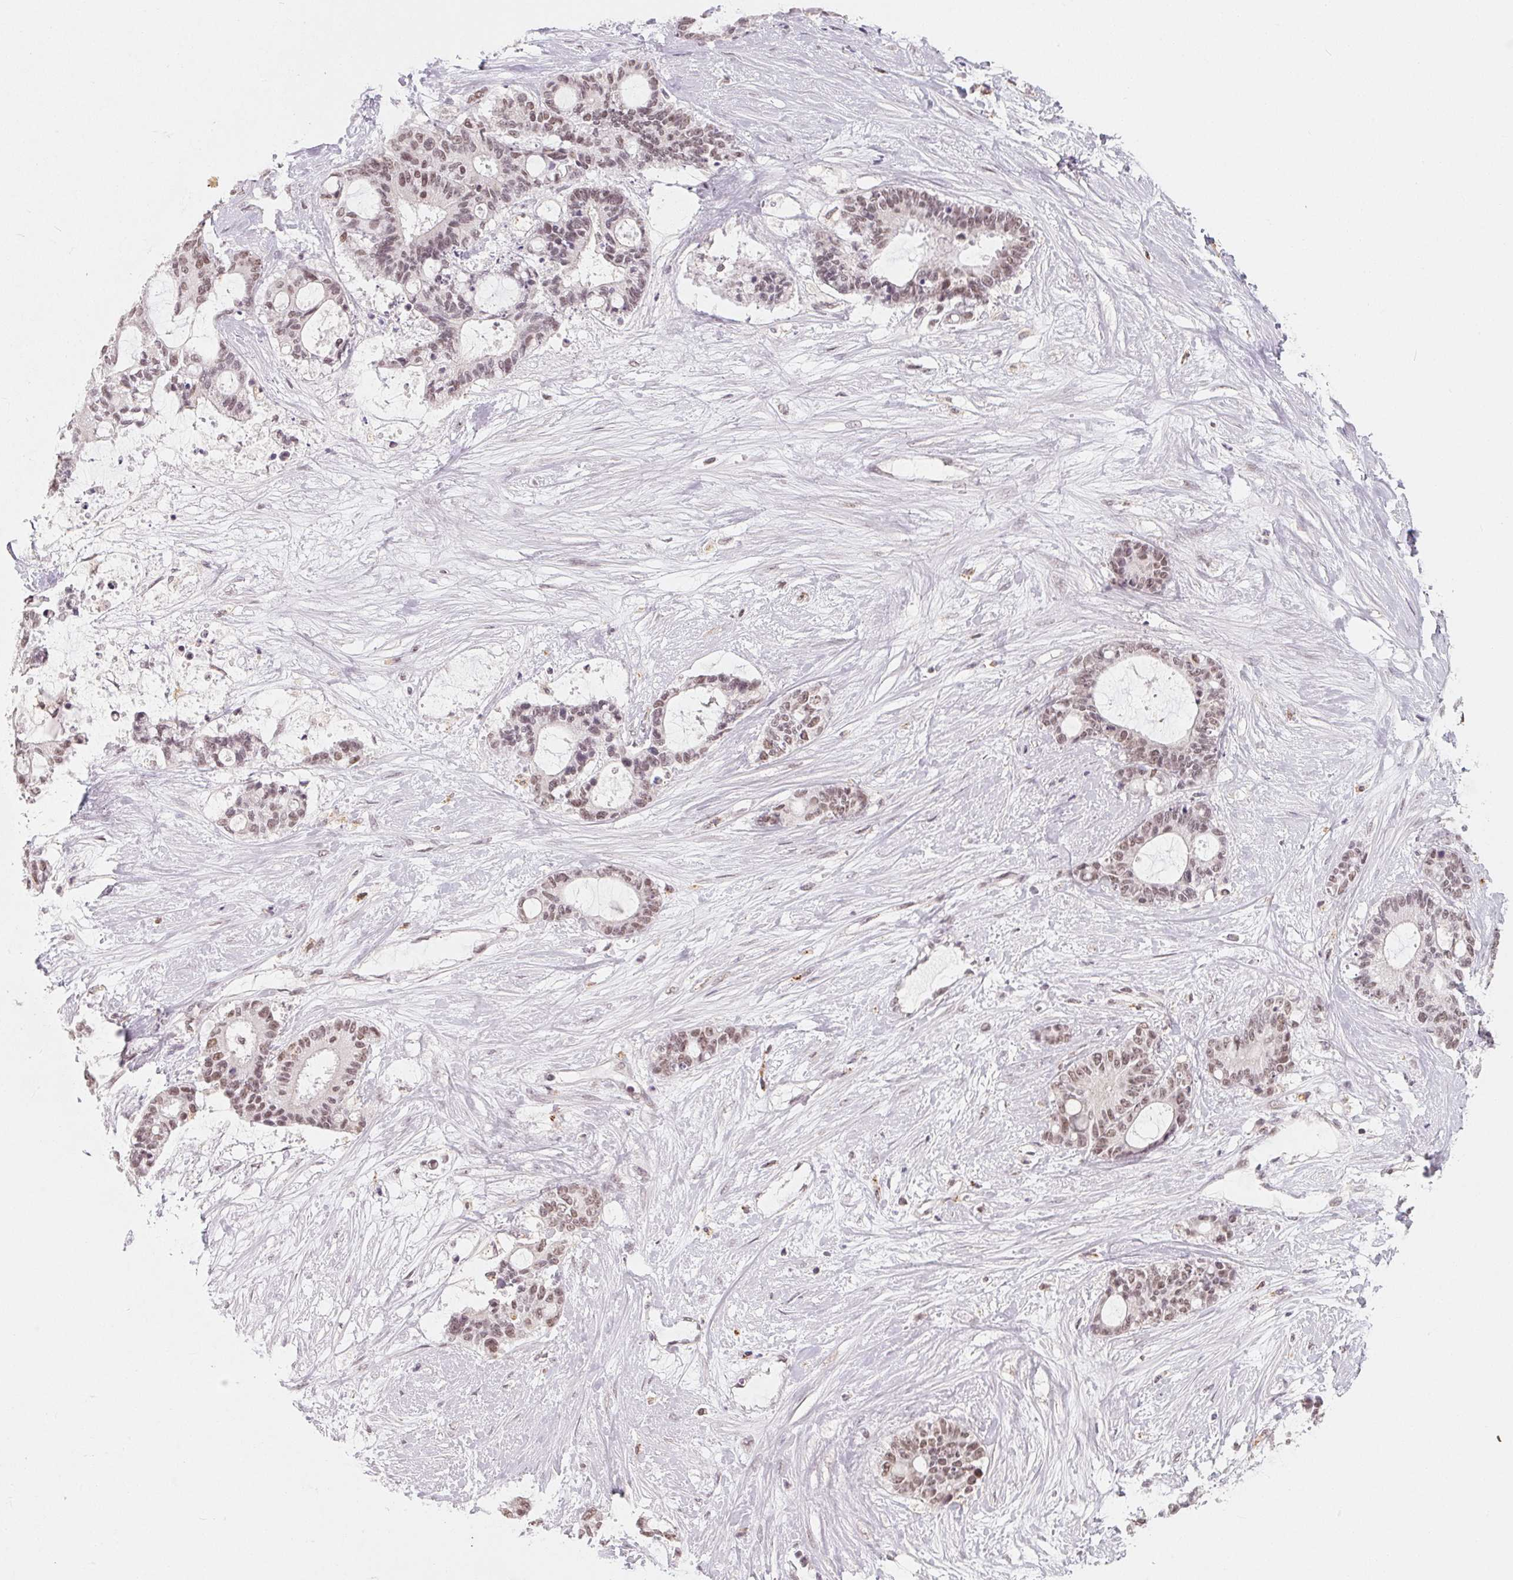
{"staining": {"intensity": "weak", "quantity": ">75%", "location": "nuclear"}, "tissue": "liver cancer", "cell_type": "Tumor cells", "image_type": "cancer", "snomed": [{"axis": "morphology", "description": "Normal tissue, NOS"}, {"axis": "morphology", "description": "Cholangiocarcinoma"}, {"axis": "topography", "description": "Liver"}, {"axis": "topography", "description": "Peripheral nerve tissue"}], "caption": "Liver cancer tissue exhibits weak nuclear positivity in about >75% of tumor cells", "gene": "NXF3", "patient": {"sex": "female", "age": 73}}